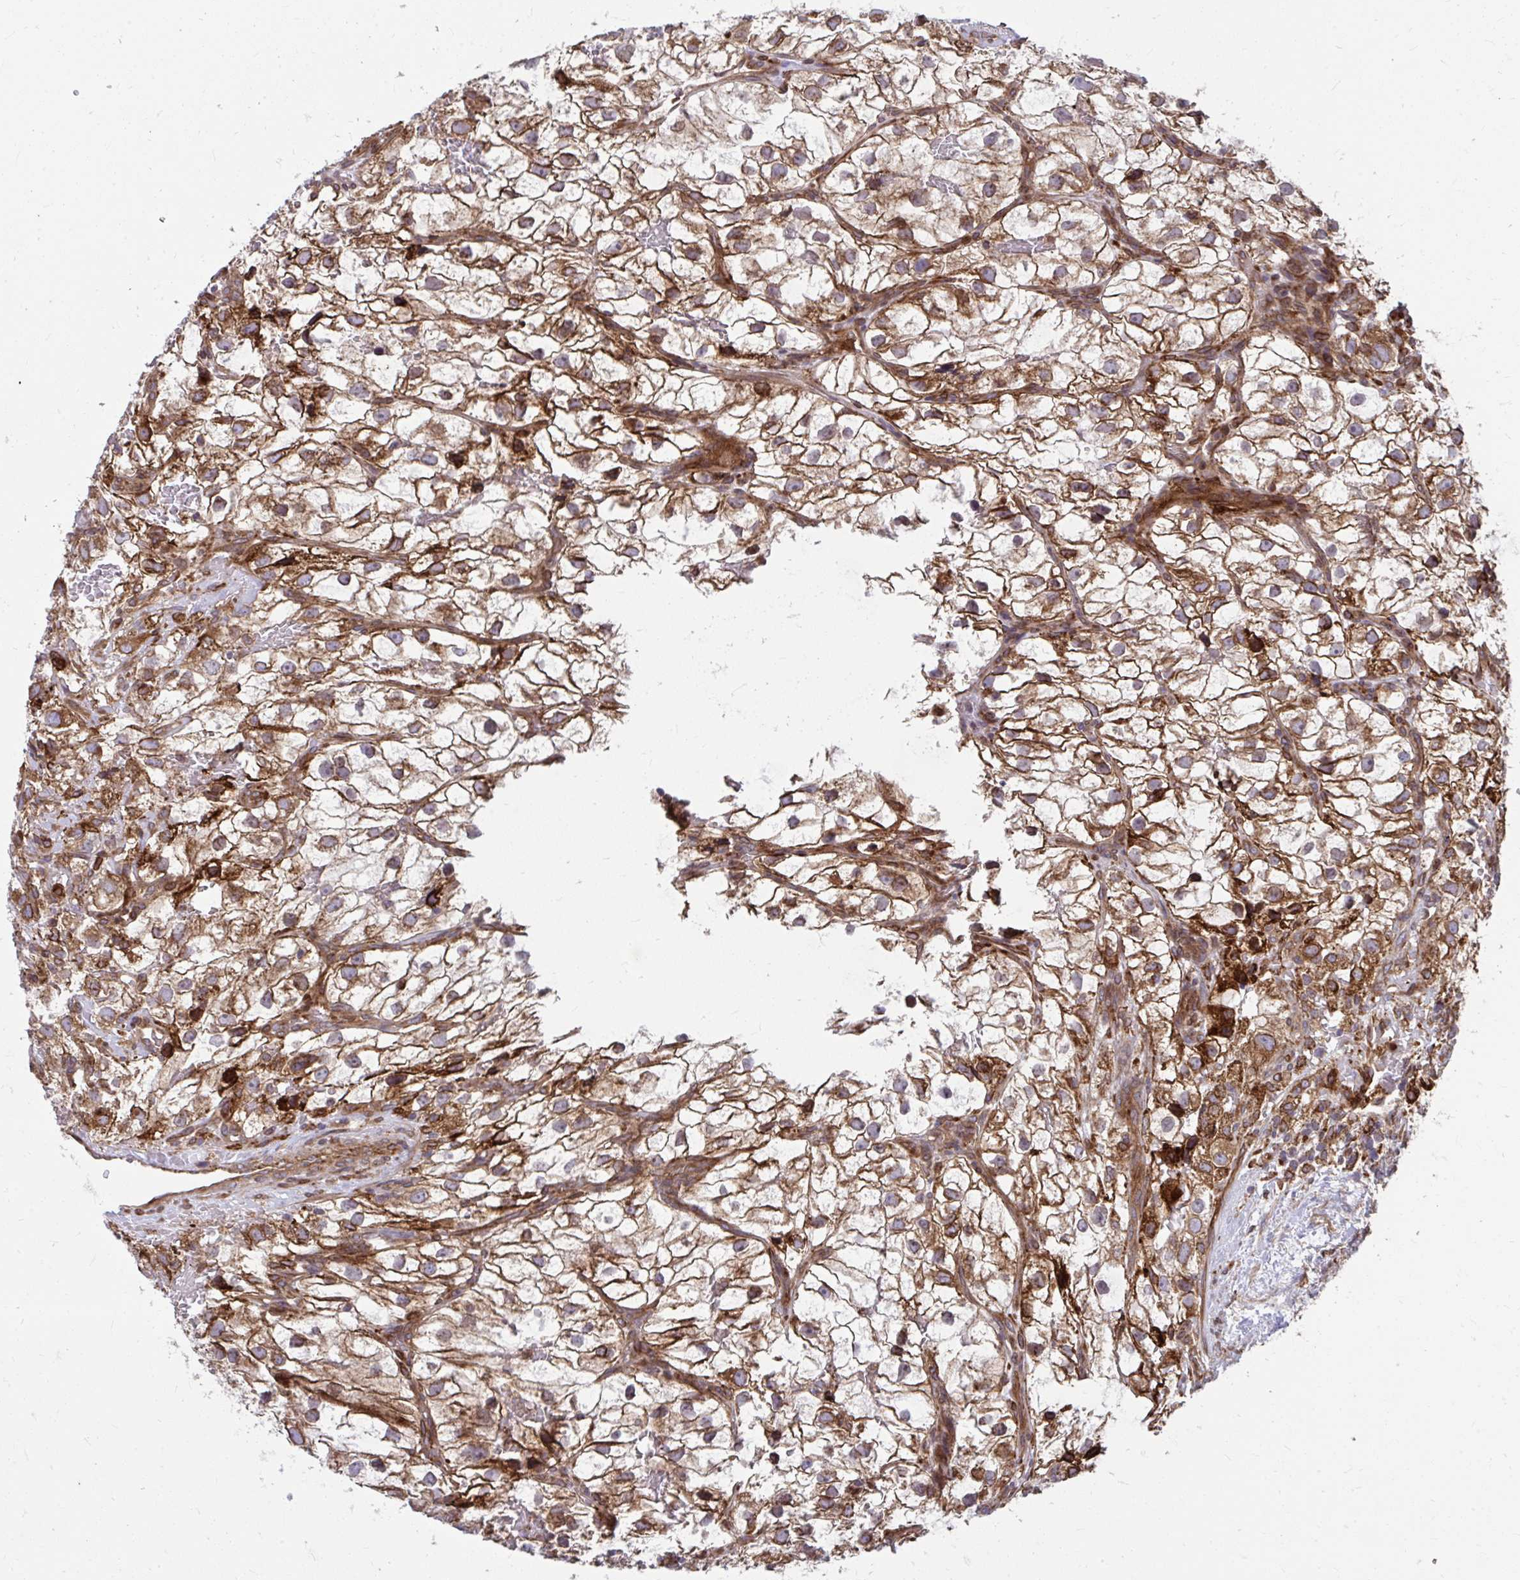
{"staining": {"intensity": "strong", "quantity": ">75%", "location": "cytoplasmic/membranous"}, "tissue": "renal cancer", "cell_type": "Tumor cells", "image_type": "cancer", "snomed": [{"axis": "morphology", "description": "Adenocarcinoma, NOS"}, {"axis": "topography", "description": "Kidney"}], "caption": "IHC of human renal adenocarcinoma exhibits high levels of strong cytoplasmic/membranous staining in approximately >75% of tumor cells.", "gene": "STIM2", "patient": {"sex": "male", "age": 59}}